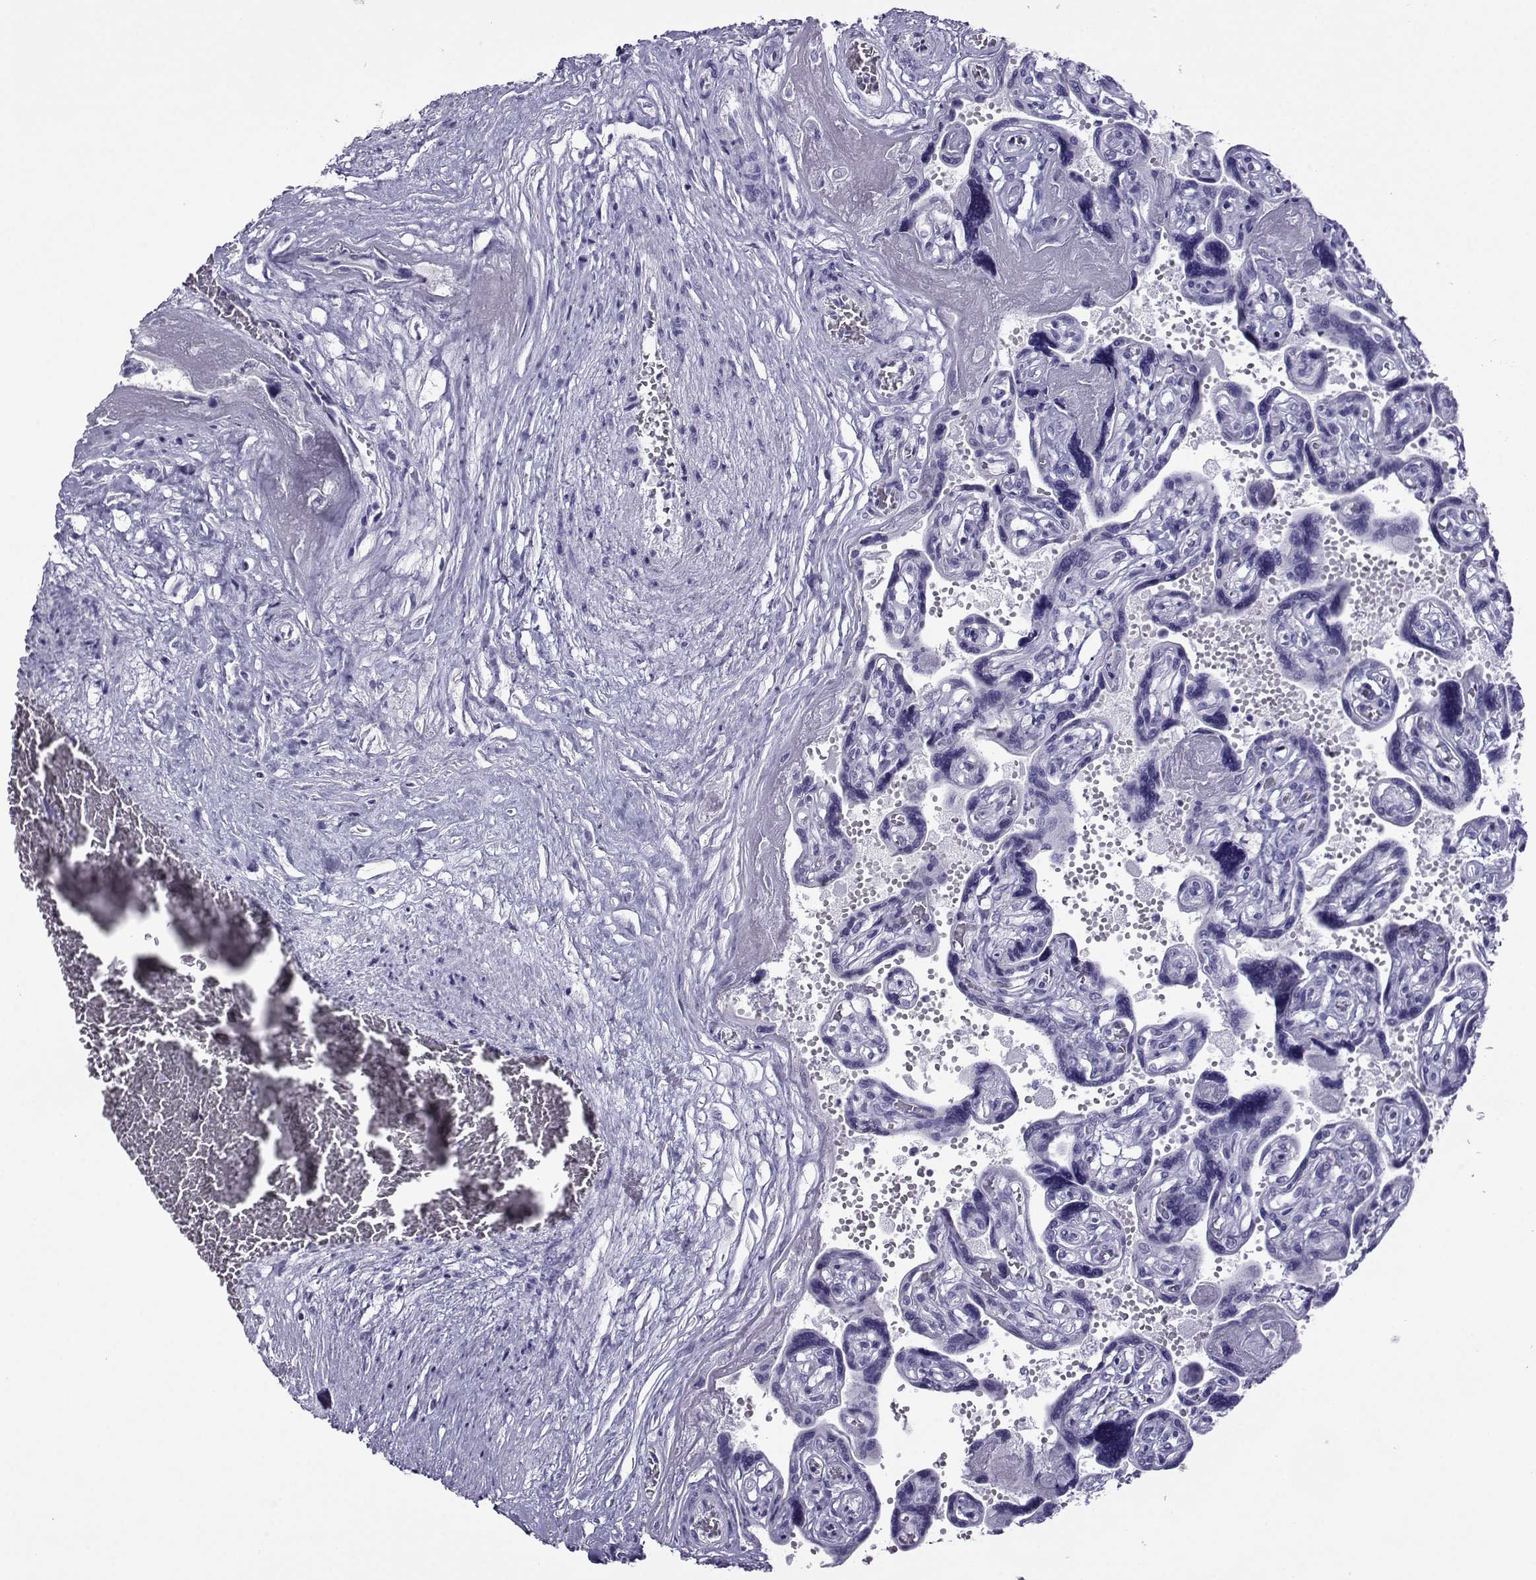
{"staining": {"intensity": "negative", "quantity": "none", "location": "none"}, "tissue": "placenta", "cell_type": "Decidual cells", "image_type": "normal", "snomed": [{"axis": "morphology", "description": "Normal tissue, NOS"}, {"axis": "topography", "description": "Placenta"}], "caption": "Immunohistochemistry (IHC) of normal human placenta exhibits no staining in decidual cells. The staining is performed using DAB brown chromogen with nuclei counter-stained in using hematoxylin.", "gene": "CRYBB1", "patient": {"sex": "female", "age": 32}}